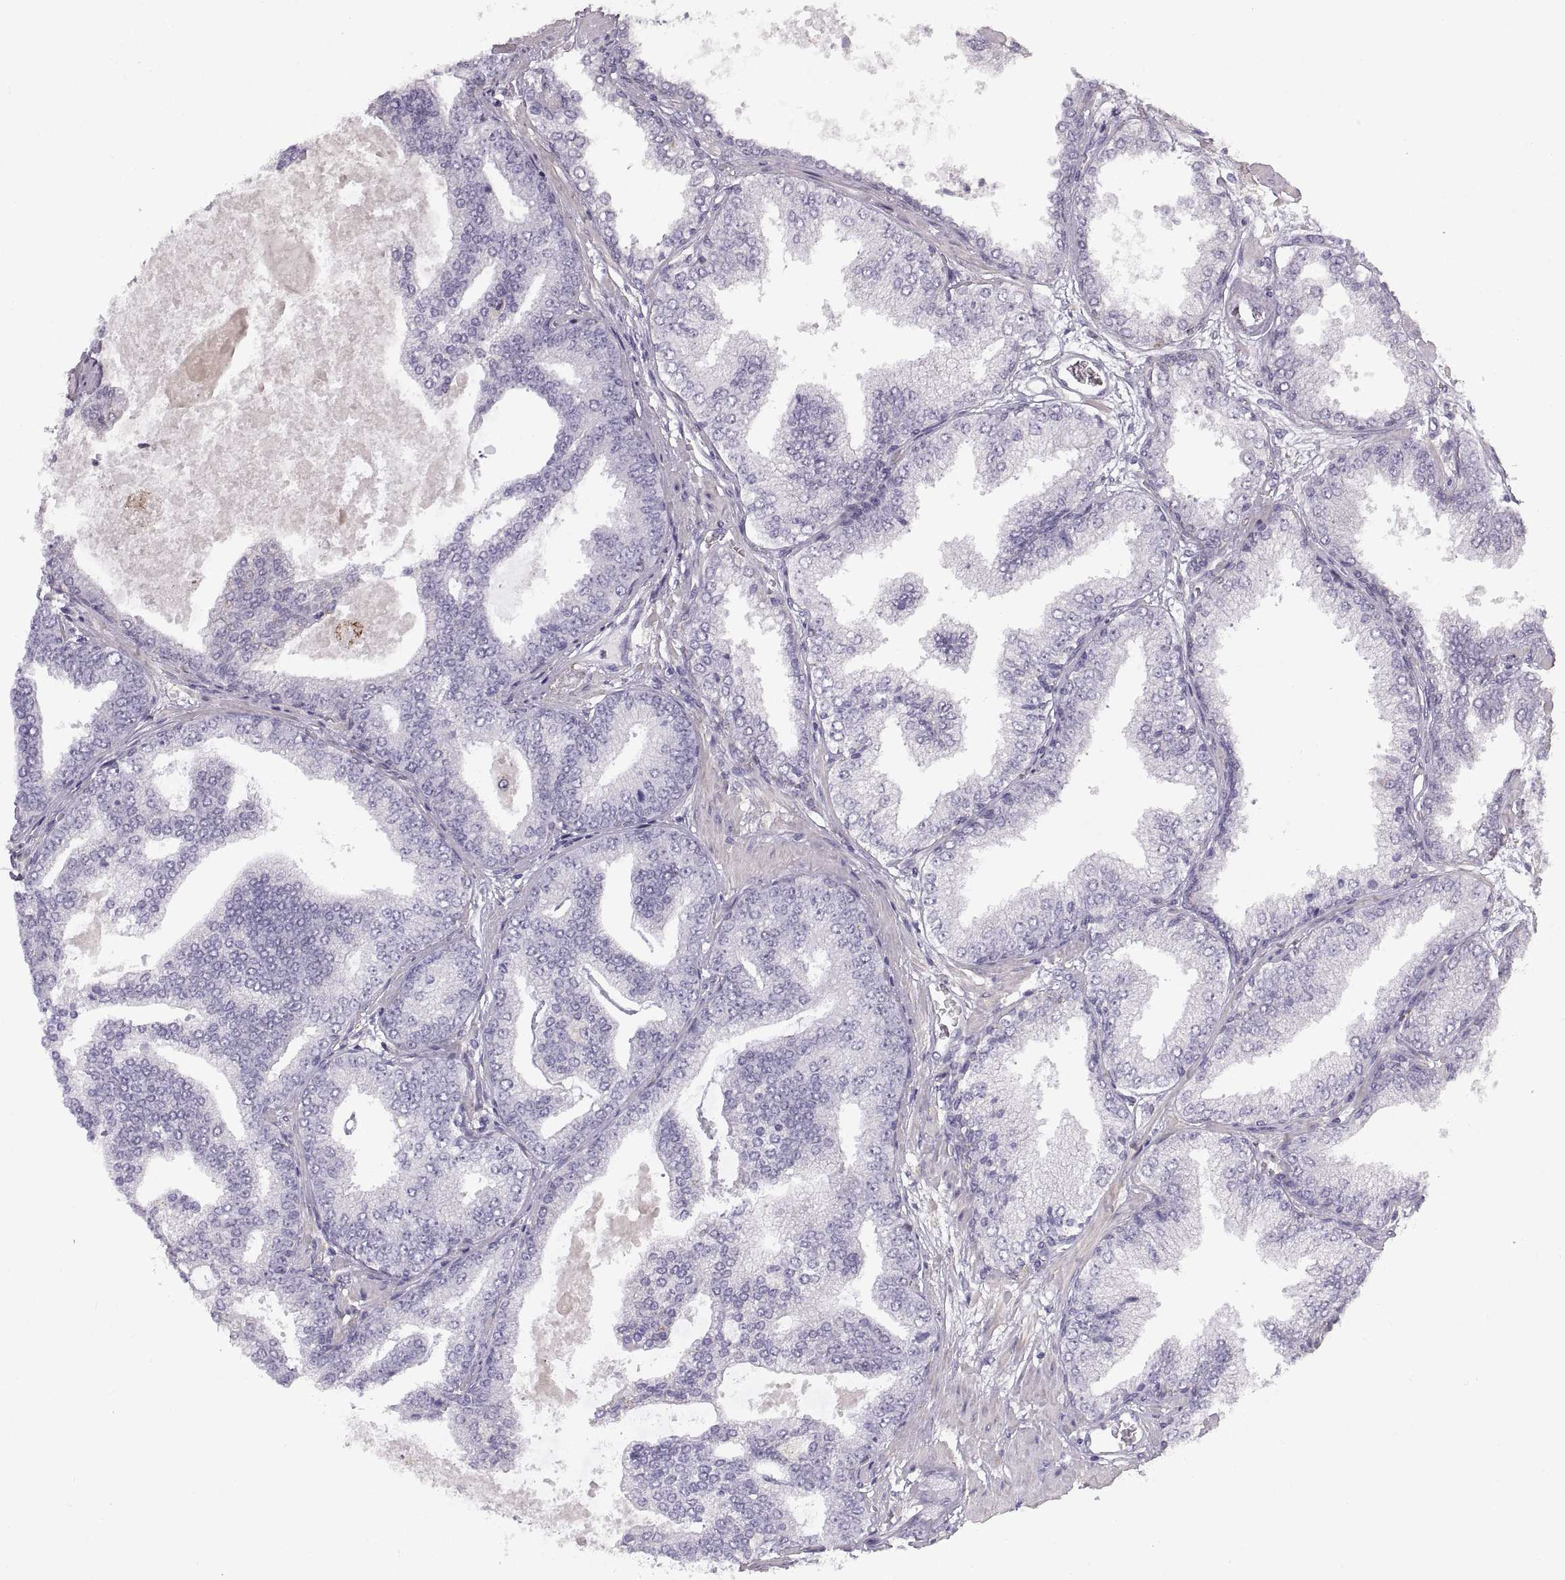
{"staining": {"intensity": "negative", "quantity": "none", "location": "none"}, "tissue": "prostate cancer", "cell_type": "Tumor cells", "image_type": "cancer", "snomed": [{"axis": "morphology", "description": "Adenocarcinoma, NOS"}, {"axis": "topography", "description": "Prostate"}], "caption": "Image shows no protein positivity in tumor cells of adenocarcinoma (prostate) tissue.", "gene": "COL9A3", "patient": {"sex": "male", "age": 64}}